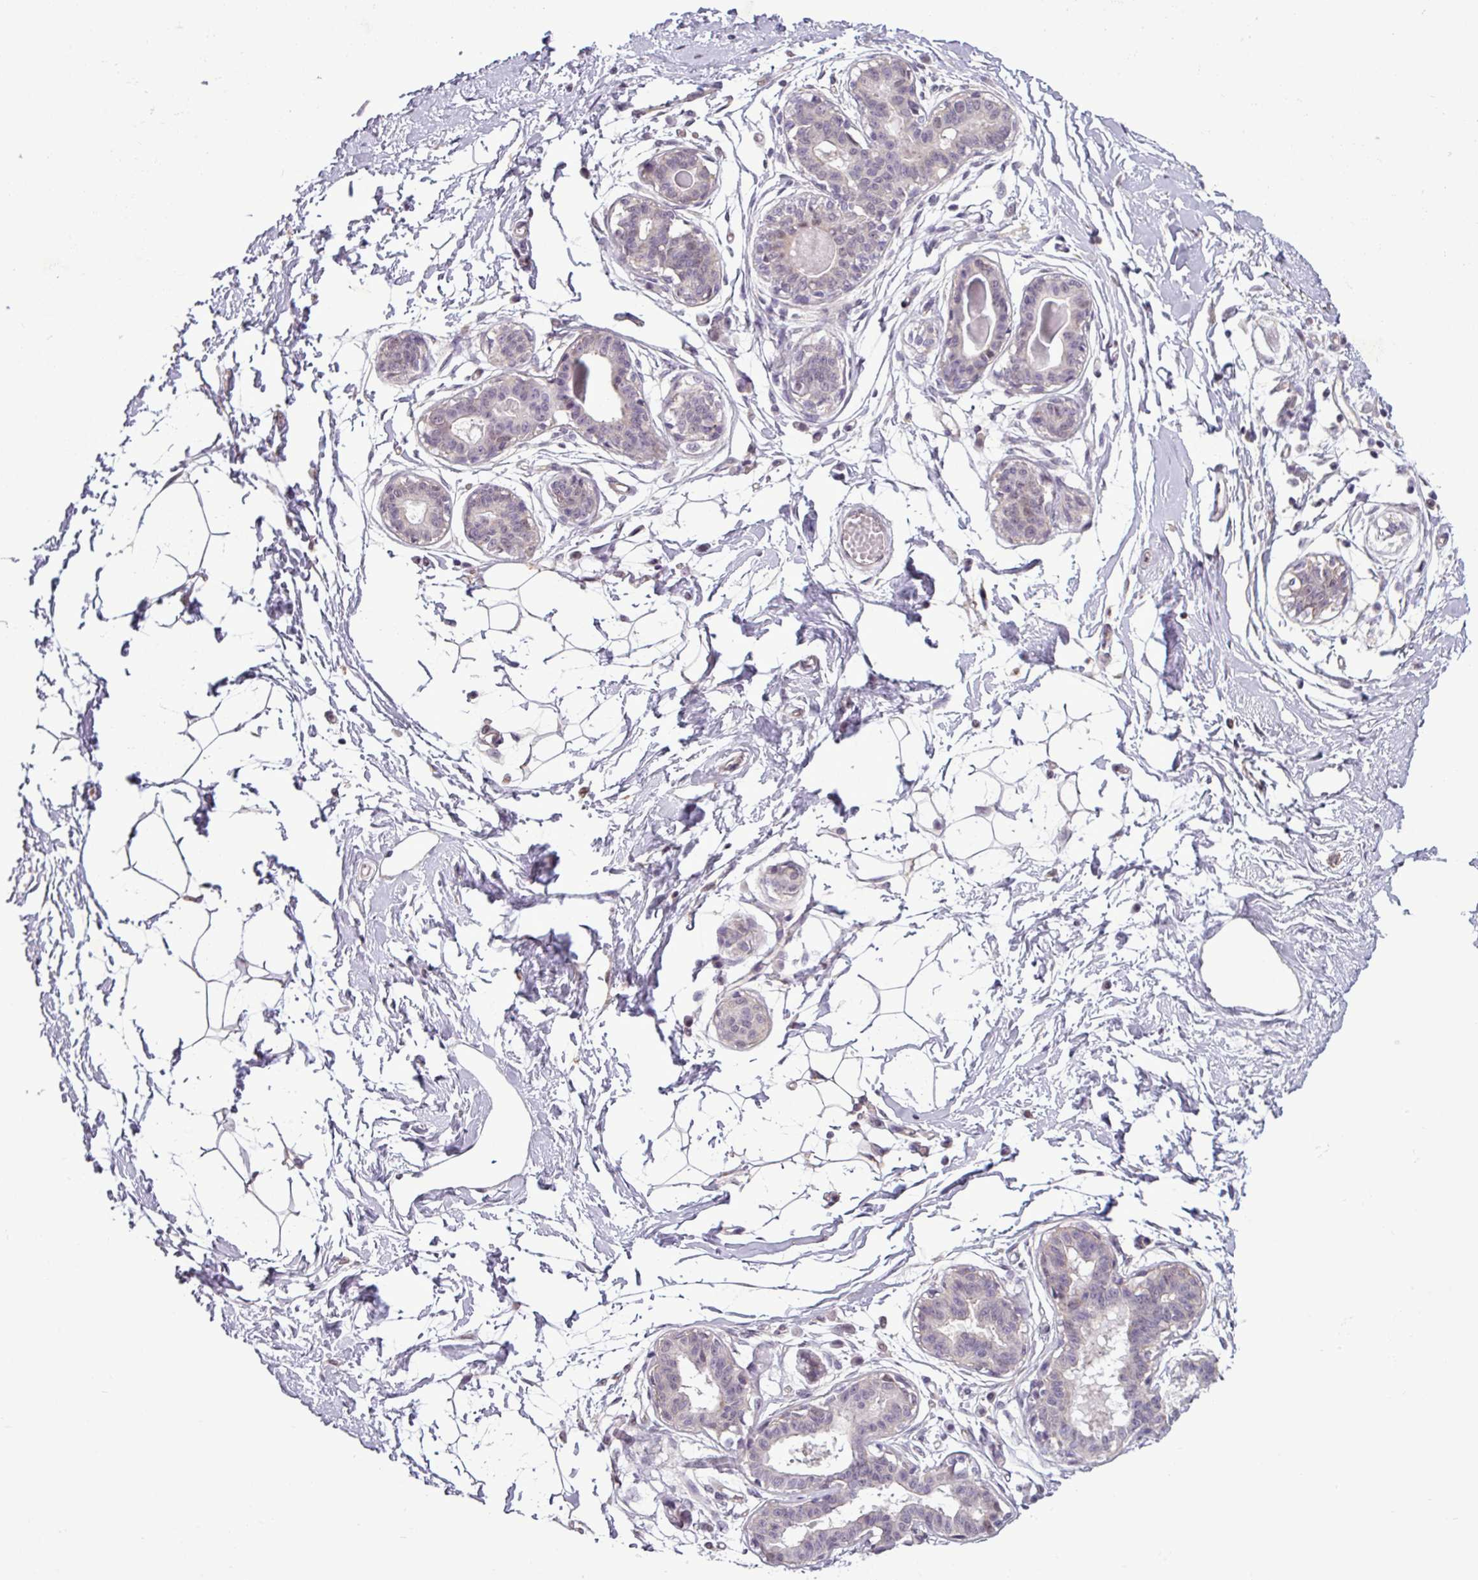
{"staining": {"intensity": "negative", "quantity": "none", "location": "none"}, "tissue": "breast", "cell_type": "Adipocytes", "image_type": "normal", "snomed": [{"axis": "morphology", "description": "Normal tissue, NOS"}, {"axis": "topography", "description": "Breast"}], "caption": "This photomicrograph is of benign breast stained with immunohistochemistry (IHC) to label a protein in brown with the nuclei are counter-stained blue. There is no positivity in adipocytes.", "gene": "GPT2", "patient": {"sex": "female", "age": 45}}